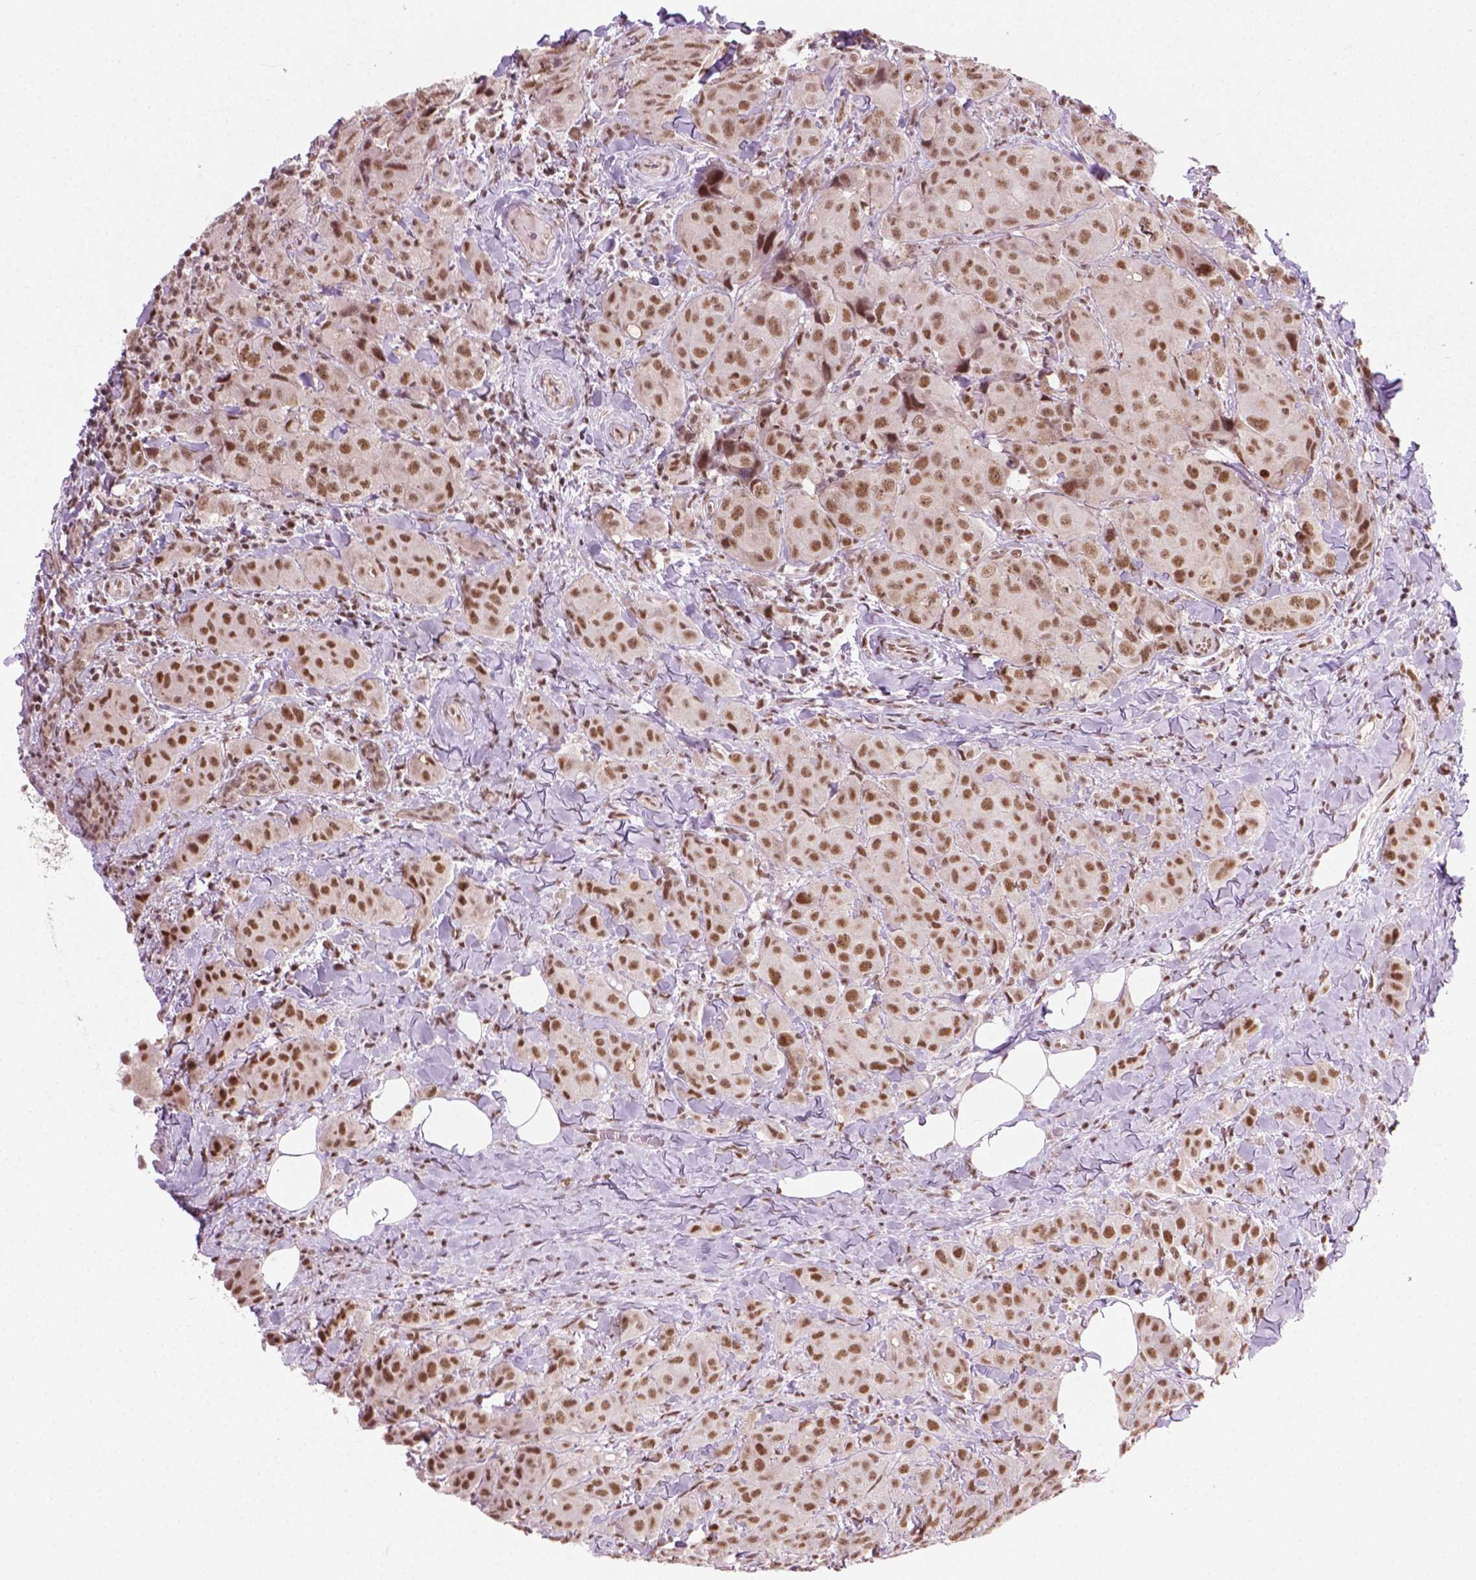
{"staining": {"intensity": "moderate", "quantity": ">75%", "location": "nuclear"}, "tissue": "breast cancer", "cell_type": "Tumor cells", "image_type": "cancer", "snomed": [{"axis": "morphology", "description": "Duct carcinoma"}, {"axis": "topography", "description": "Breast"}], "caption": "IHC histopathology image of neoplastic tissue: human breast intraductal carcinoma stained using IHC demonstrates medium levels of moderate protein expression localized specifically in the nuclear of tumor cells, appearing as a nuclear brown color.", "gene": "PHAX", "patient": {"sex": "female", "age": 43}}